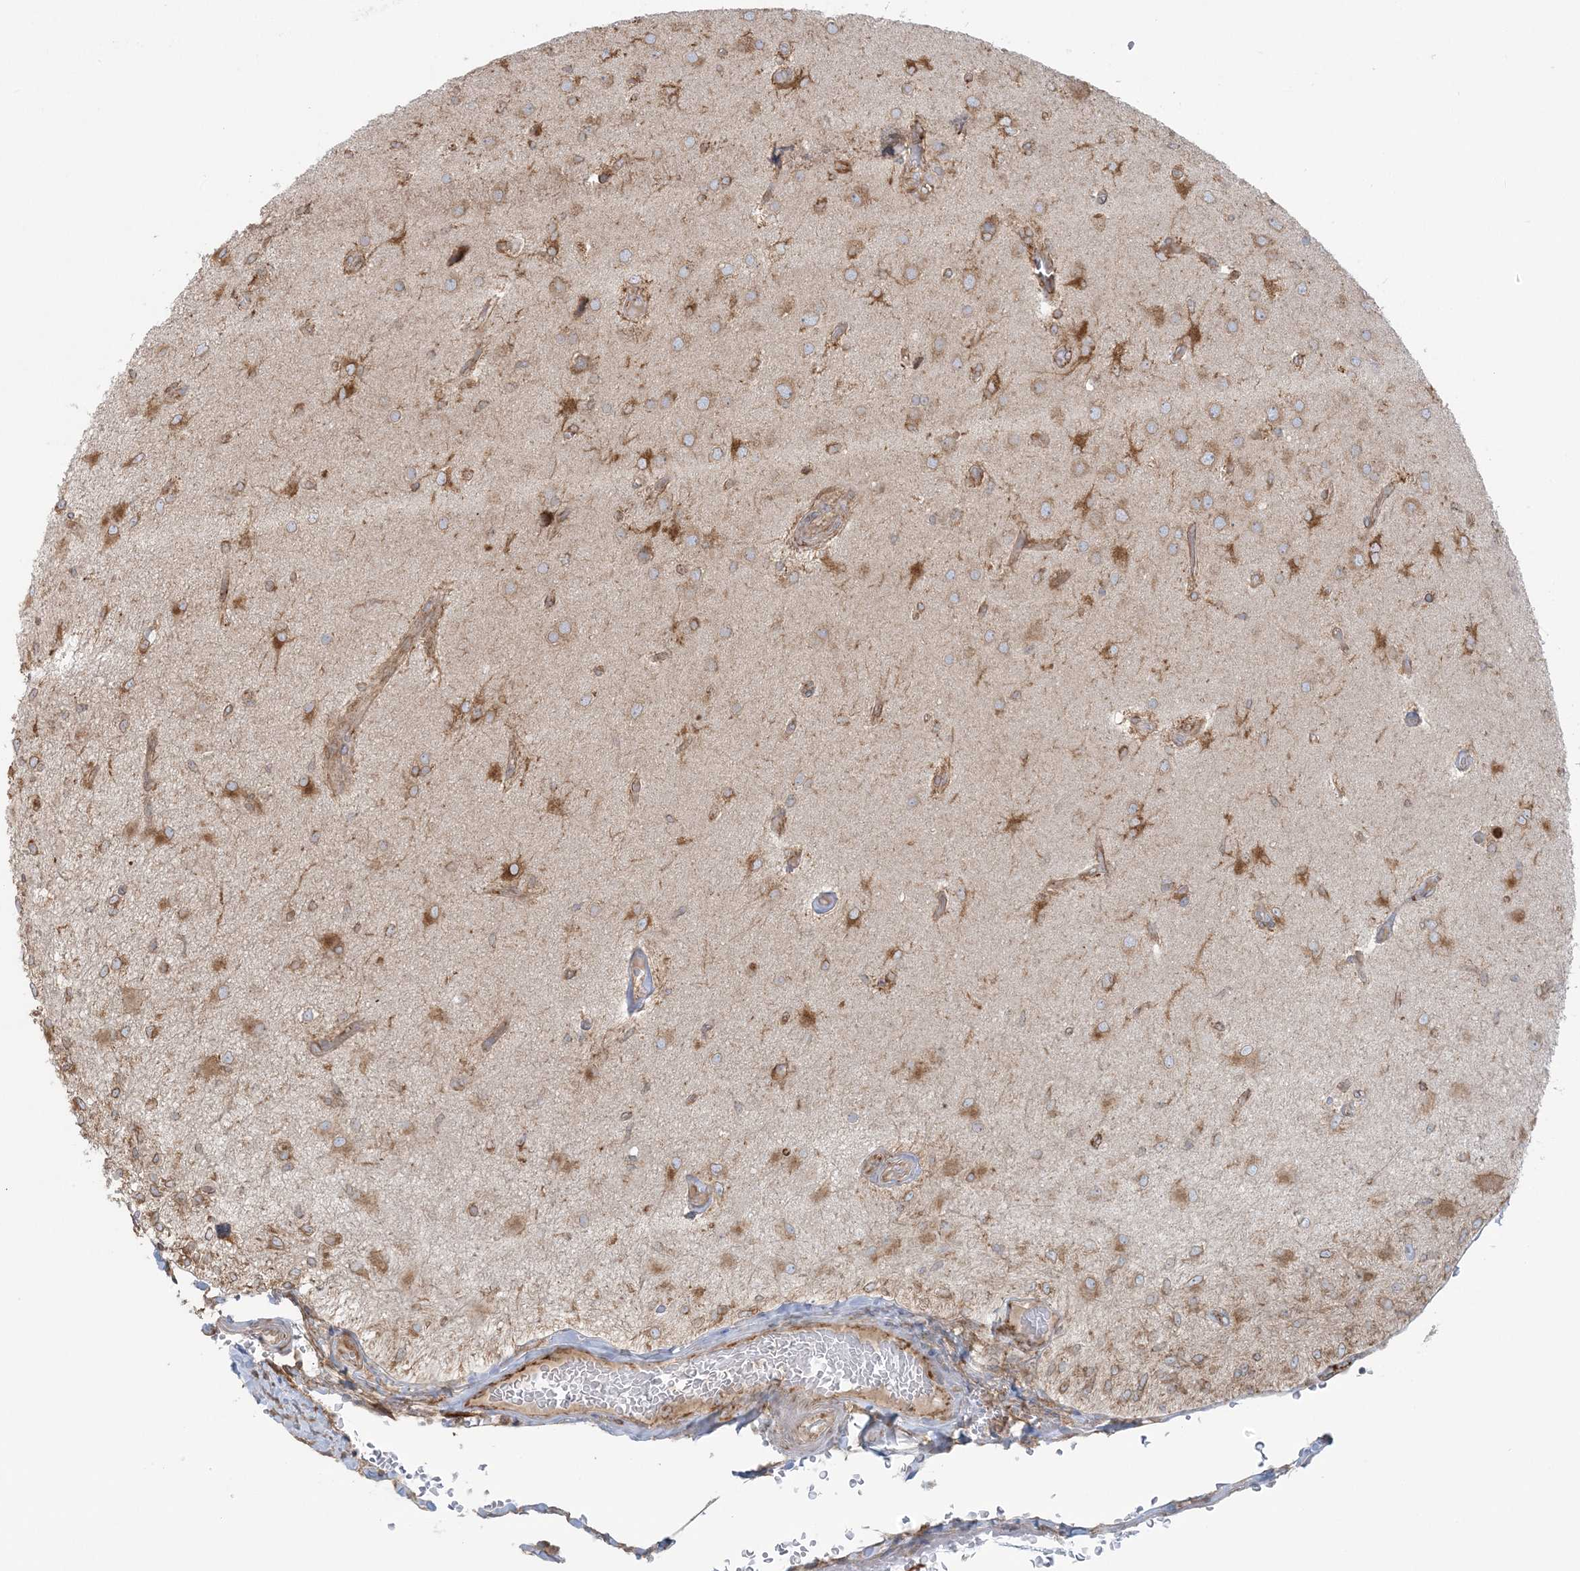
{"staining": {"intensity": "moderate", "quantity": ">75%", "location": "cytoplasmic/membranous"}, "tissue": "glioma", "cell_type": "Tumor cells", "image_type": "cancer", "snomed": [{"axis": "morphology", "description": "Normal tissue, NOS"}, {"axis": "morphology", "description": "Glioma, malignant, High grade"}, {"axis": "topography", "description": "Cerebral cortex"}], "caption": "The immunohistochemical stain labels moderate cytoplasmic/membranous staining in tumor cells of malignant high-grade glioma tissue.", "gene": "UBXN4", "patient": {"sex": "male", "age": 77}}